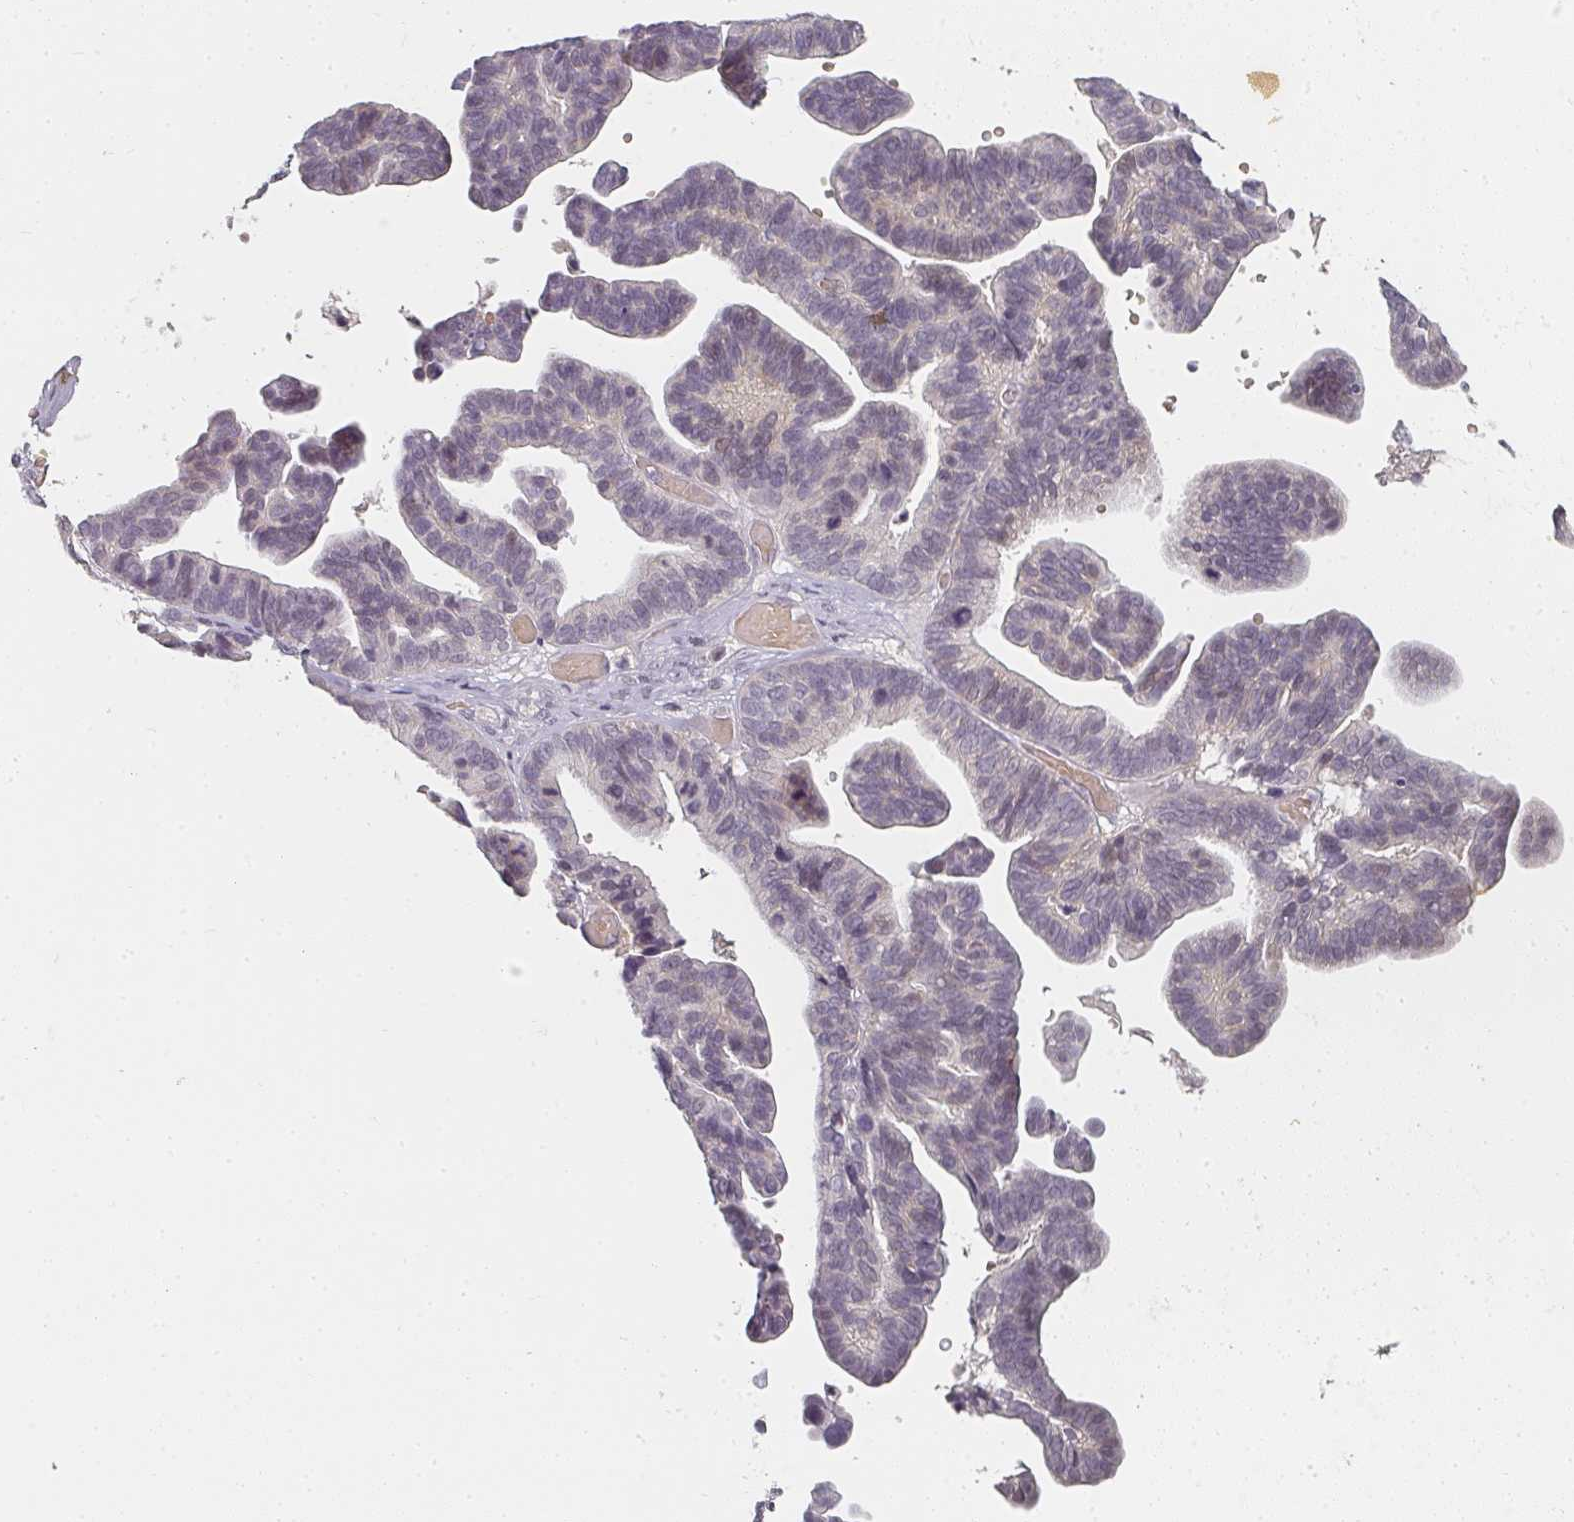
{"staining": {"intensity": "negative", "quantity": "none", "location": "none"}, "tissue": "ovarian cancer", "cell_type": "Tumor cells", "image_type": "cancer", "snomed": [{"axis": "morphology", "description": "Cystadenocarcinoma, serous, NOS"}, {"axis": "topography", "description": "Ovary"}], "caption": "Histopathology image shows no significant protein expression in tumor cells of serous cystadenocarcinoma (ovarian).", "gene": "SHISA2", "patient": {"sex": "female", "age": 56}}